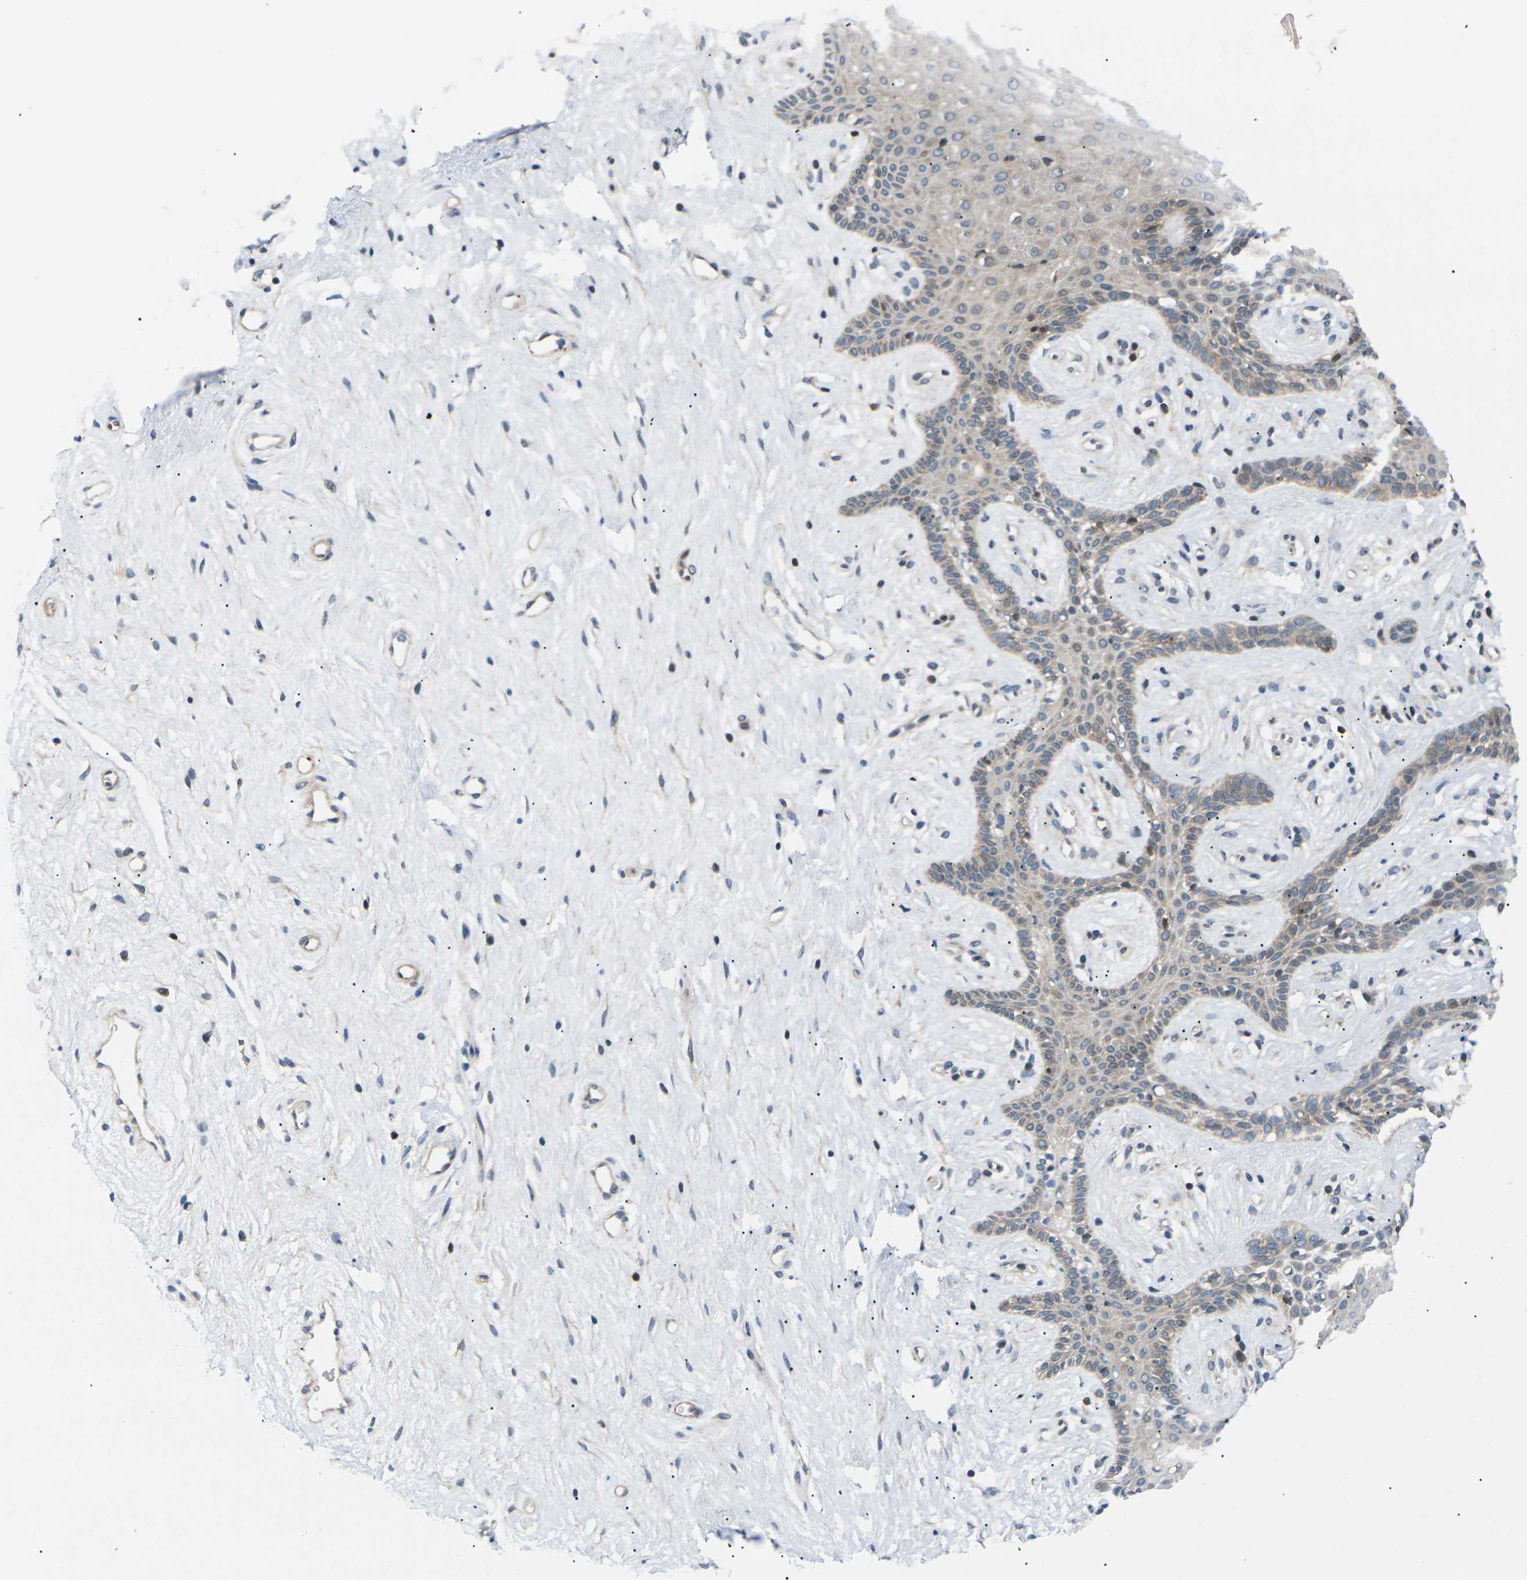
{"staining": {"intensity": "moderate", "quantity": "<25%", "location": "cytoplasmic/membranous"}, "tissue": "vagina", "cell_type": "Squamous epithelial cells", "image_type": "normal", "snomed": [{"axis": "morphology", "description": "Normal tissue, NOS"}, {"axis": "topography", "description": "Vagina"}], "caption": "Immunohistochemistry (IHC) photomicrograph of benign vagina: human vagina stained using immunohistochemistry demonstrates low levels of moderate protein expression localized specifically in the cytoplasmic/membranous of squamous epithelial cells, appearing as a cytoplasmic/membranous brown color.", "gene": "RPS6KA3", "patient": {"sex": "female", "age": 44}}